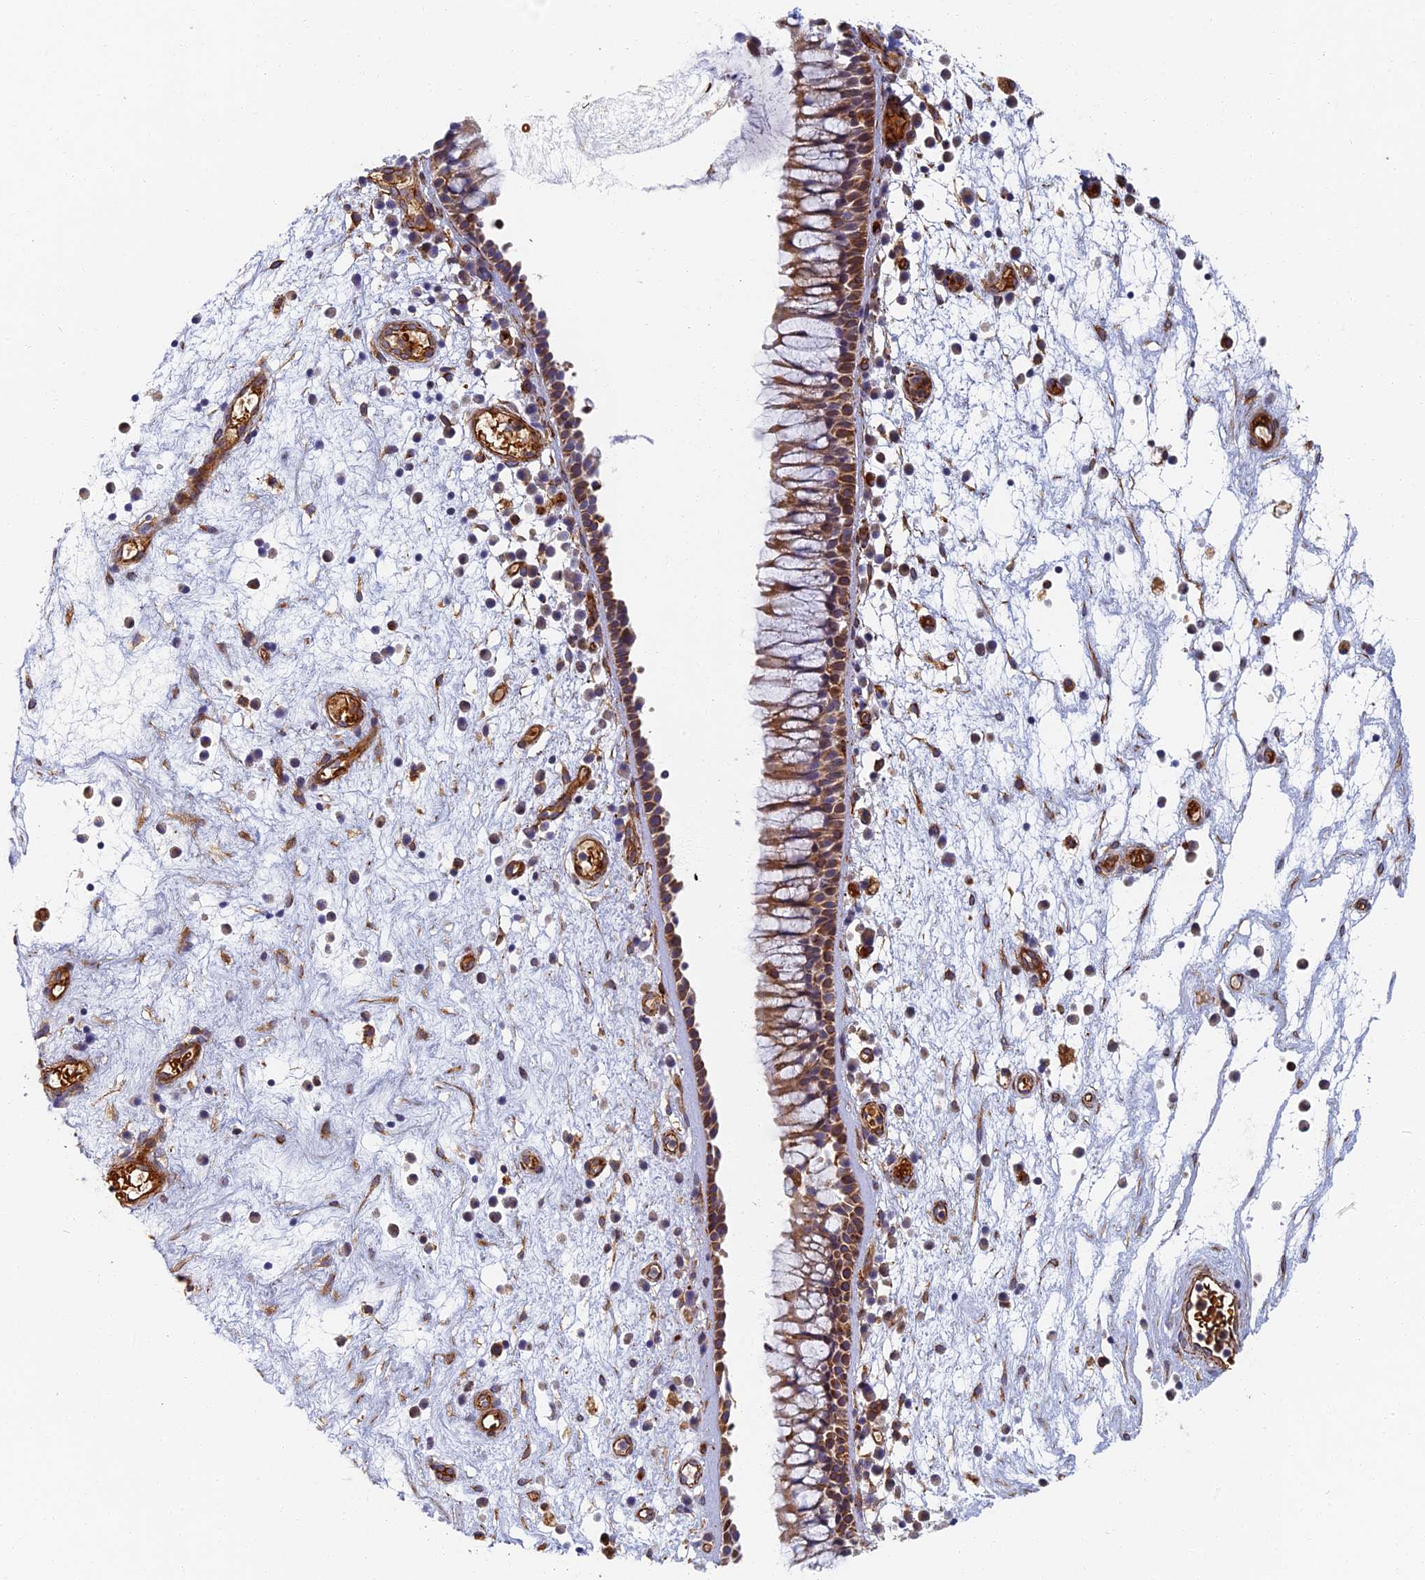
{"staining": {"intensity": "moderate", "quantity": "25%-75%", "location": "cytoplasmic/membranous"}, "tissue": "nasopharynx", "cell_type": "Respiratory epithelial cells", "image_type": "normal", "snomed": [{"axis": "morphology", "description": "Normal tissue, NOS"}, {"axis": "morphology", "description": "Inflammation, NOS"}, {"axis": "morphology", "description": "Malignant melanoma, Metastatic site"}, {"axis": "topography", "description": "Nasopharynx"}], "caption": "A micrograph of nasopharynx stained for a protein displays moderate cytoplasmic/membranous brown staining in respiratory epithelial cells.", "gene": "ABCB10", "patient": {"sex": "male", "age": 70}}